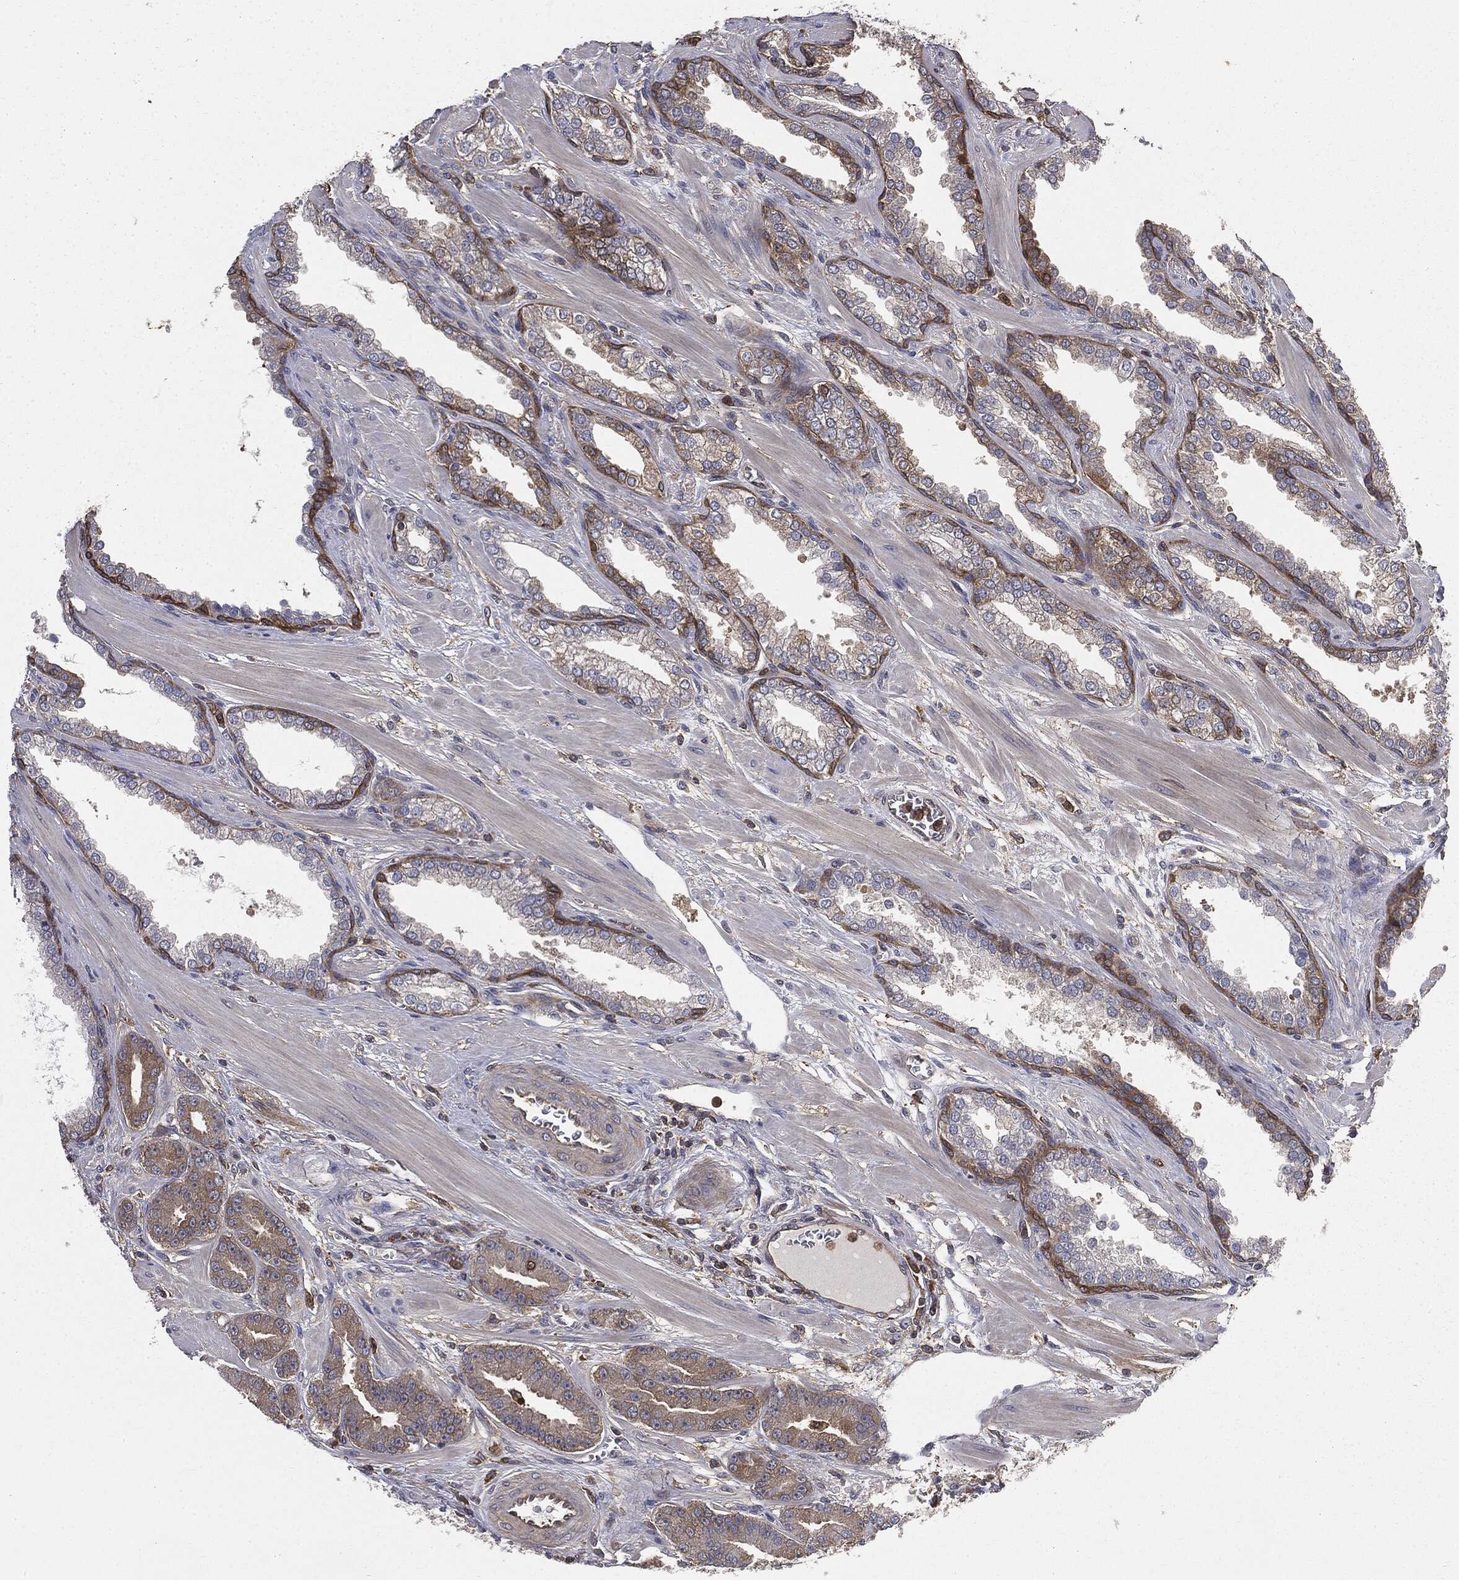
{"staining": {"intensity": "moderate", "quantity": ">75%", "location": "cytoplasmic/membranous"}, "tissue": "prostate cancer", "cell_type": "Tumor cells", "image_type": "cancer", "snomed": [{"axis": "morphology", "description": "Adenocarcinoma, High grade"}, {"axis": "topography", "description": "Prostate"}], "caption": "Moderate cytoplasmic/membranous positivity is present in about >75% of tumor cells in prostate cancer.", "gene": "GNB5", "patient": {"sex": "male", "age": 60}}